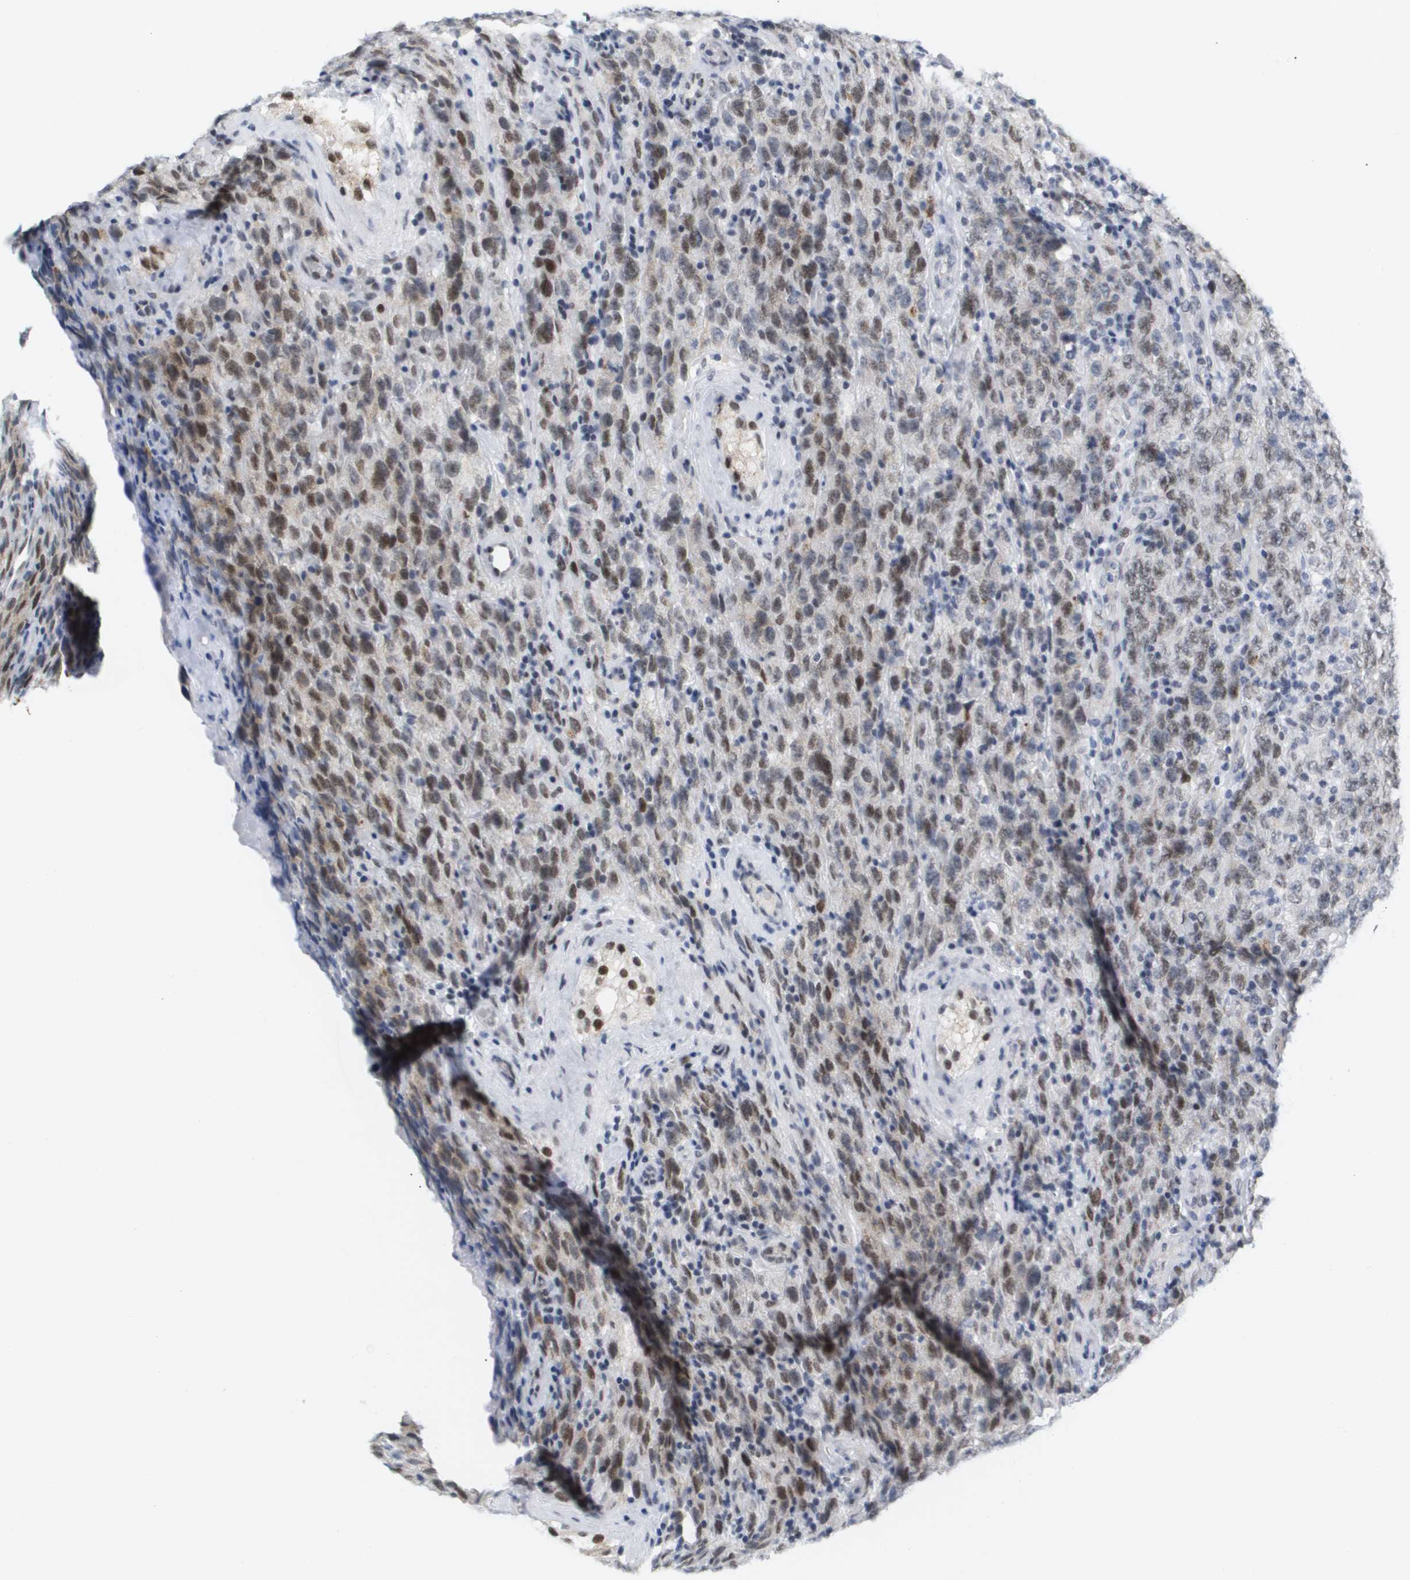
{"staining": {"intensity": "moderate", "quantity": "25%-75%", "location": "nuclear"}, "tissue": "testis cancer", "cell_type": "Tumor cells", "image_type": "cancer", "snomed": [{"axis": "morphology", "description": "Seminoma, NOS"}, {"axis": "topography", "description": "Testis"}], "caption": "A micrograph of human testis seminoma stained for a protein reveals moderate nuclear brown staining in tumor cells.", "gene": "PPARD", "patient": {"sex": "male", "age": 52}}